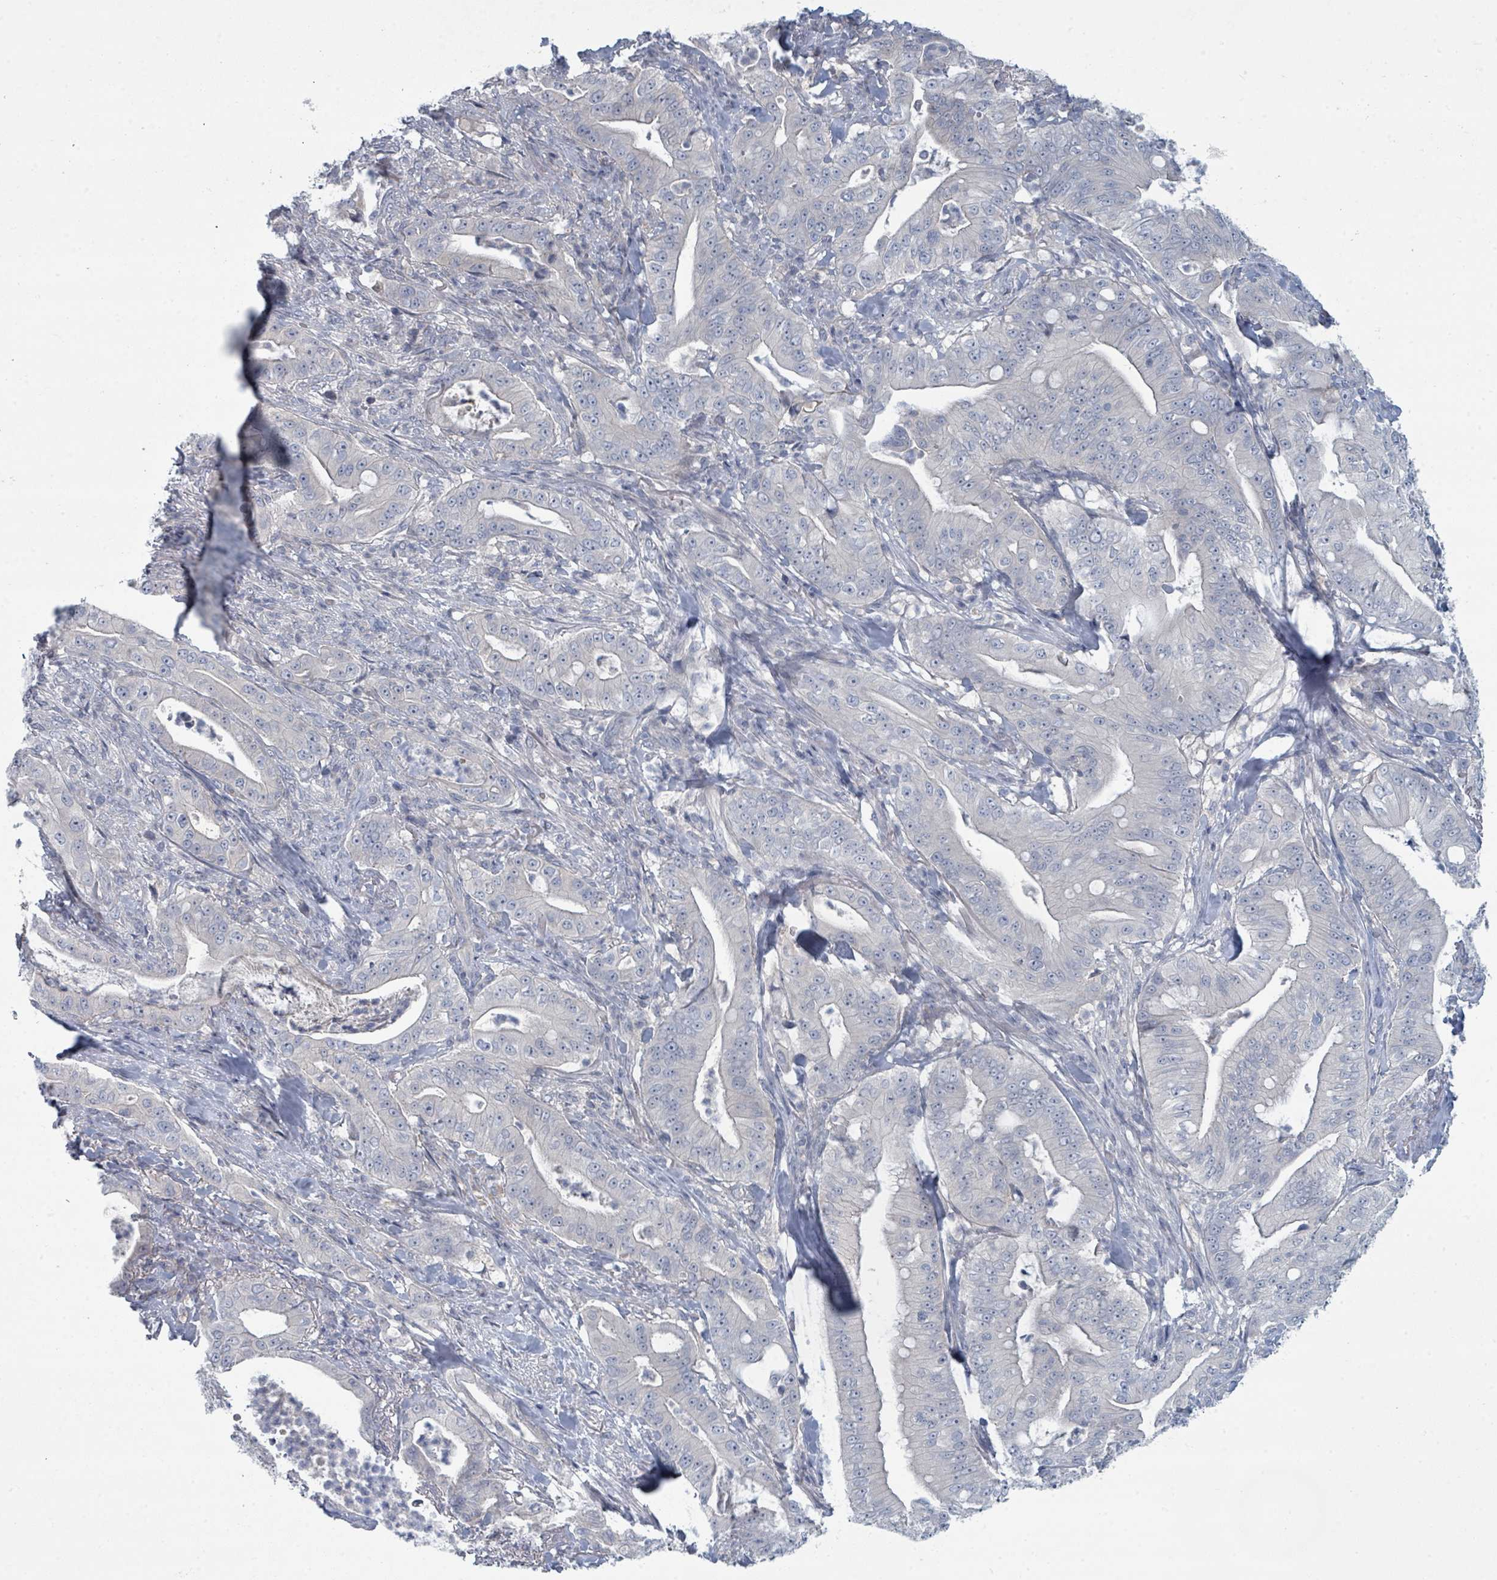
{"staining": {"intensity": "negative", "quantity": "none", "location": "none"}, "tissue": "pancreatic cancer", "cell_type": "Tumor cells", "image_type": "cancer", "snomed": [{"axis": "morphology", "description": "Adenocarcinoma, NOS"}, {"axis": "topography", "description": "Pancreas"}], "caption": "A histopathology image of pancreatic cancer stained for a protein displays no brown staining in tumor cells.", "gene": "SLC25A45", "patient": {"sex": "male", "age": 71}}